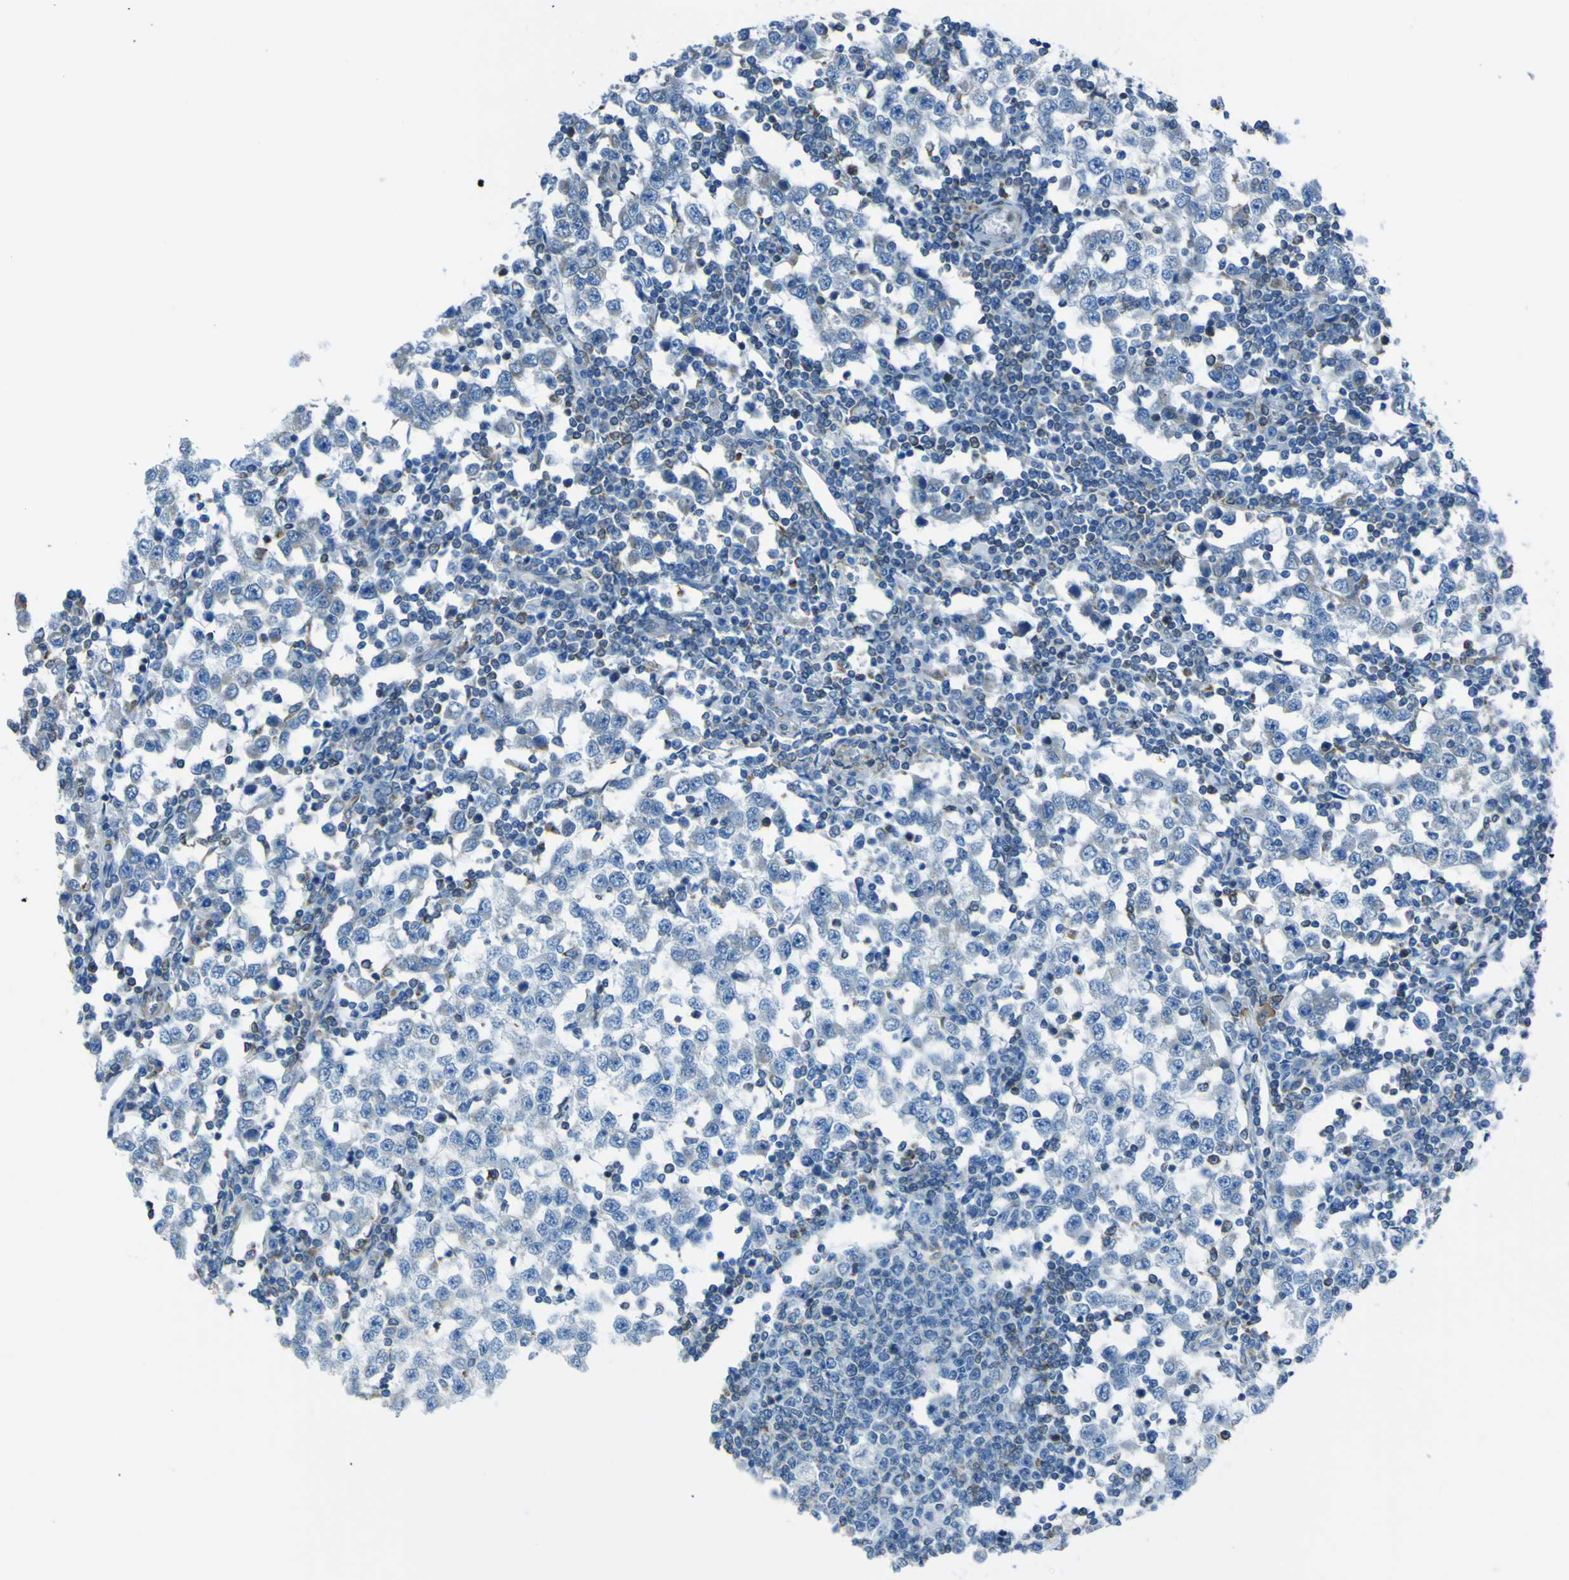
{"staining": {"intensity": "negative", "quantity": "none", "location": "none"}, "tissue": "testis cancer", "cell_type": "Tumor cells", "image_type": "cancer", "snomed": [{"axis": "morphology", "description": "Seminoma, NOS"}, {"axis": "topography", "description": "Testis"}], "caption": "The immunohistochemistry (IHC) micrograph has no significant positivity in tumor cells of seminoma (testis) tissue.", "gene": "STIM1", "patient": {"sex": "male", "age": 65}}